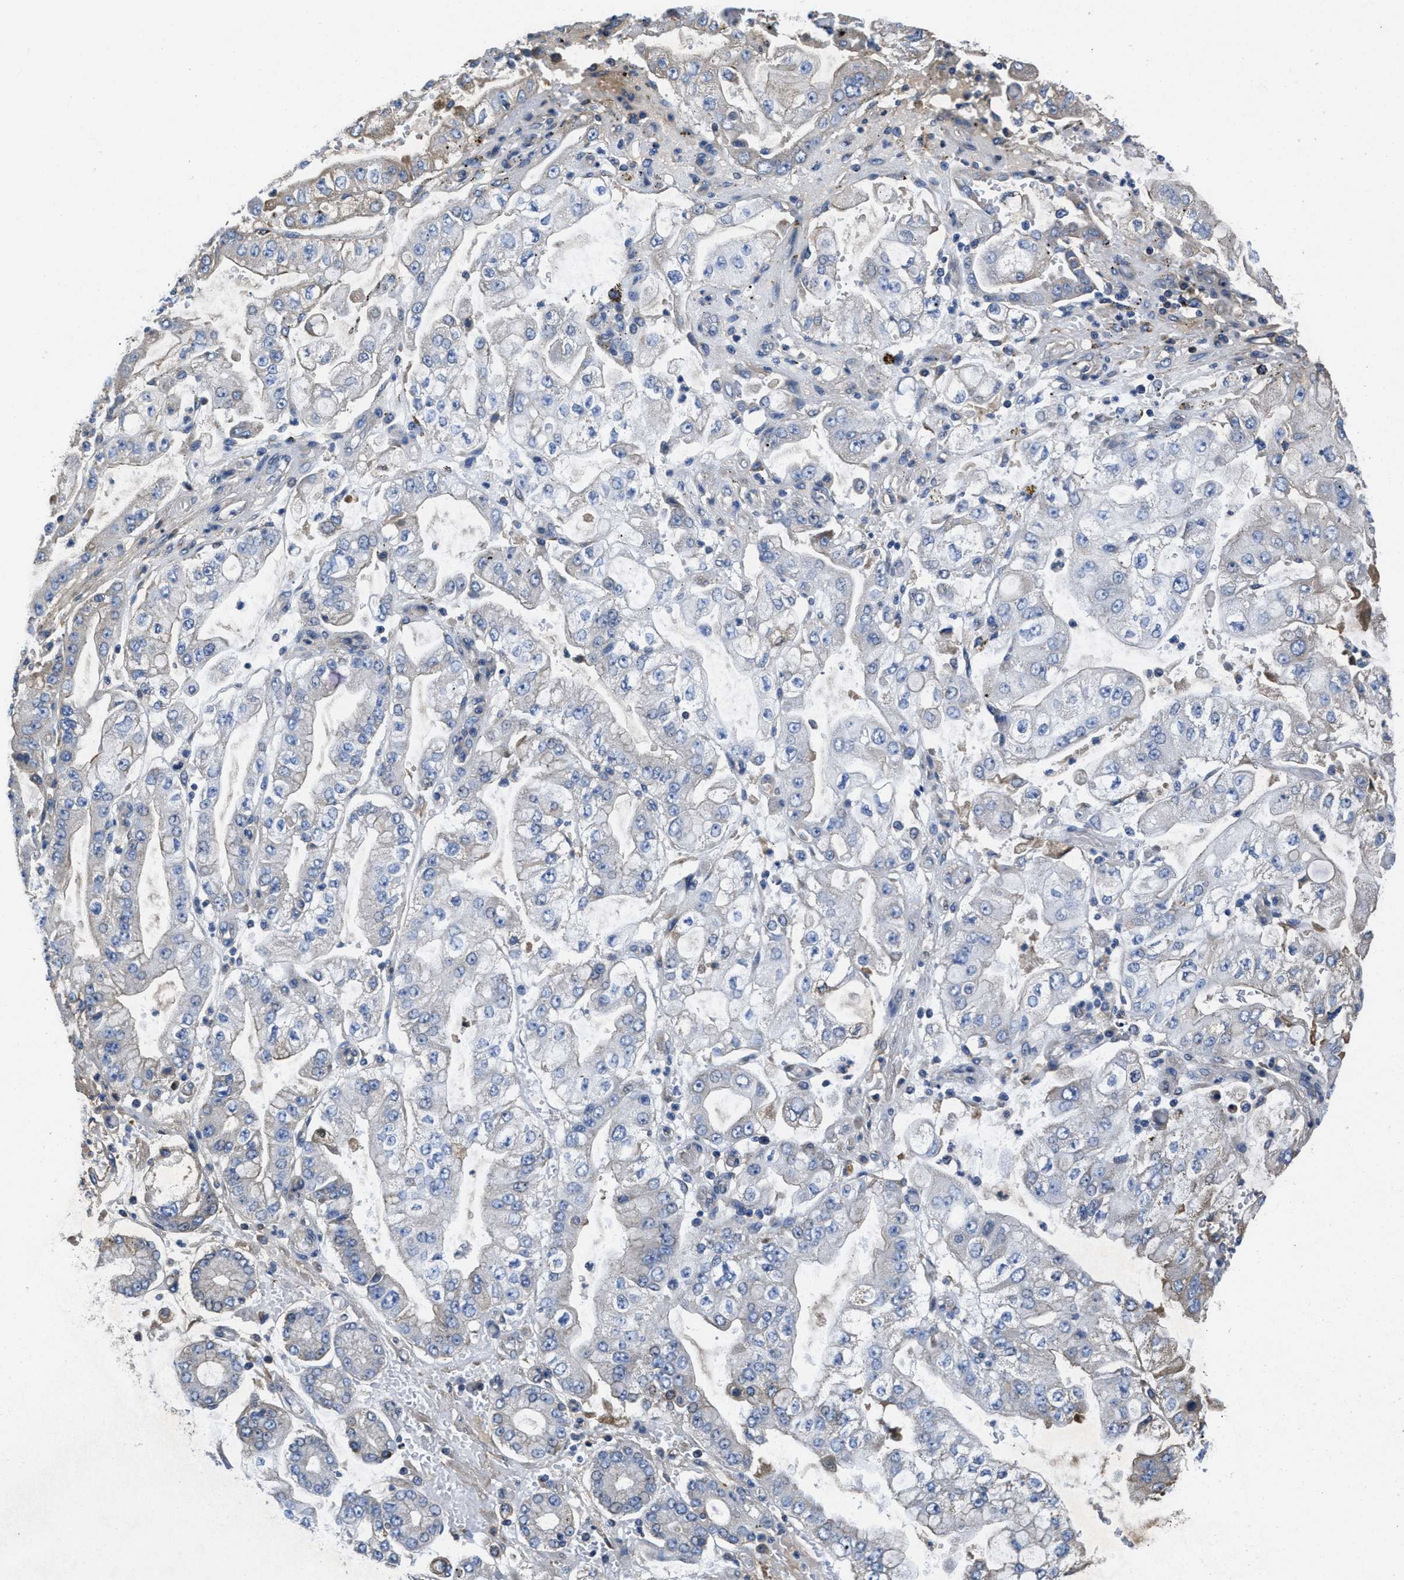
{"staining": {"intensity": "negative", "quantity": "none", "location": "none"}, "tissue": "stomach cancer", "cell_type": "Tumor cells", "image_type": "cancer", "snomed": [{"axis": "morphology", "description": "Adenocarcinoma, NOS"}, {"axis": "topography", "description": "Stomach"}], "caption": "Tumor cells show no significant protein expression in stomach adenocarcinoma.", "gene": "GALK1", "patient": {"sex": "male", "age": 76}}